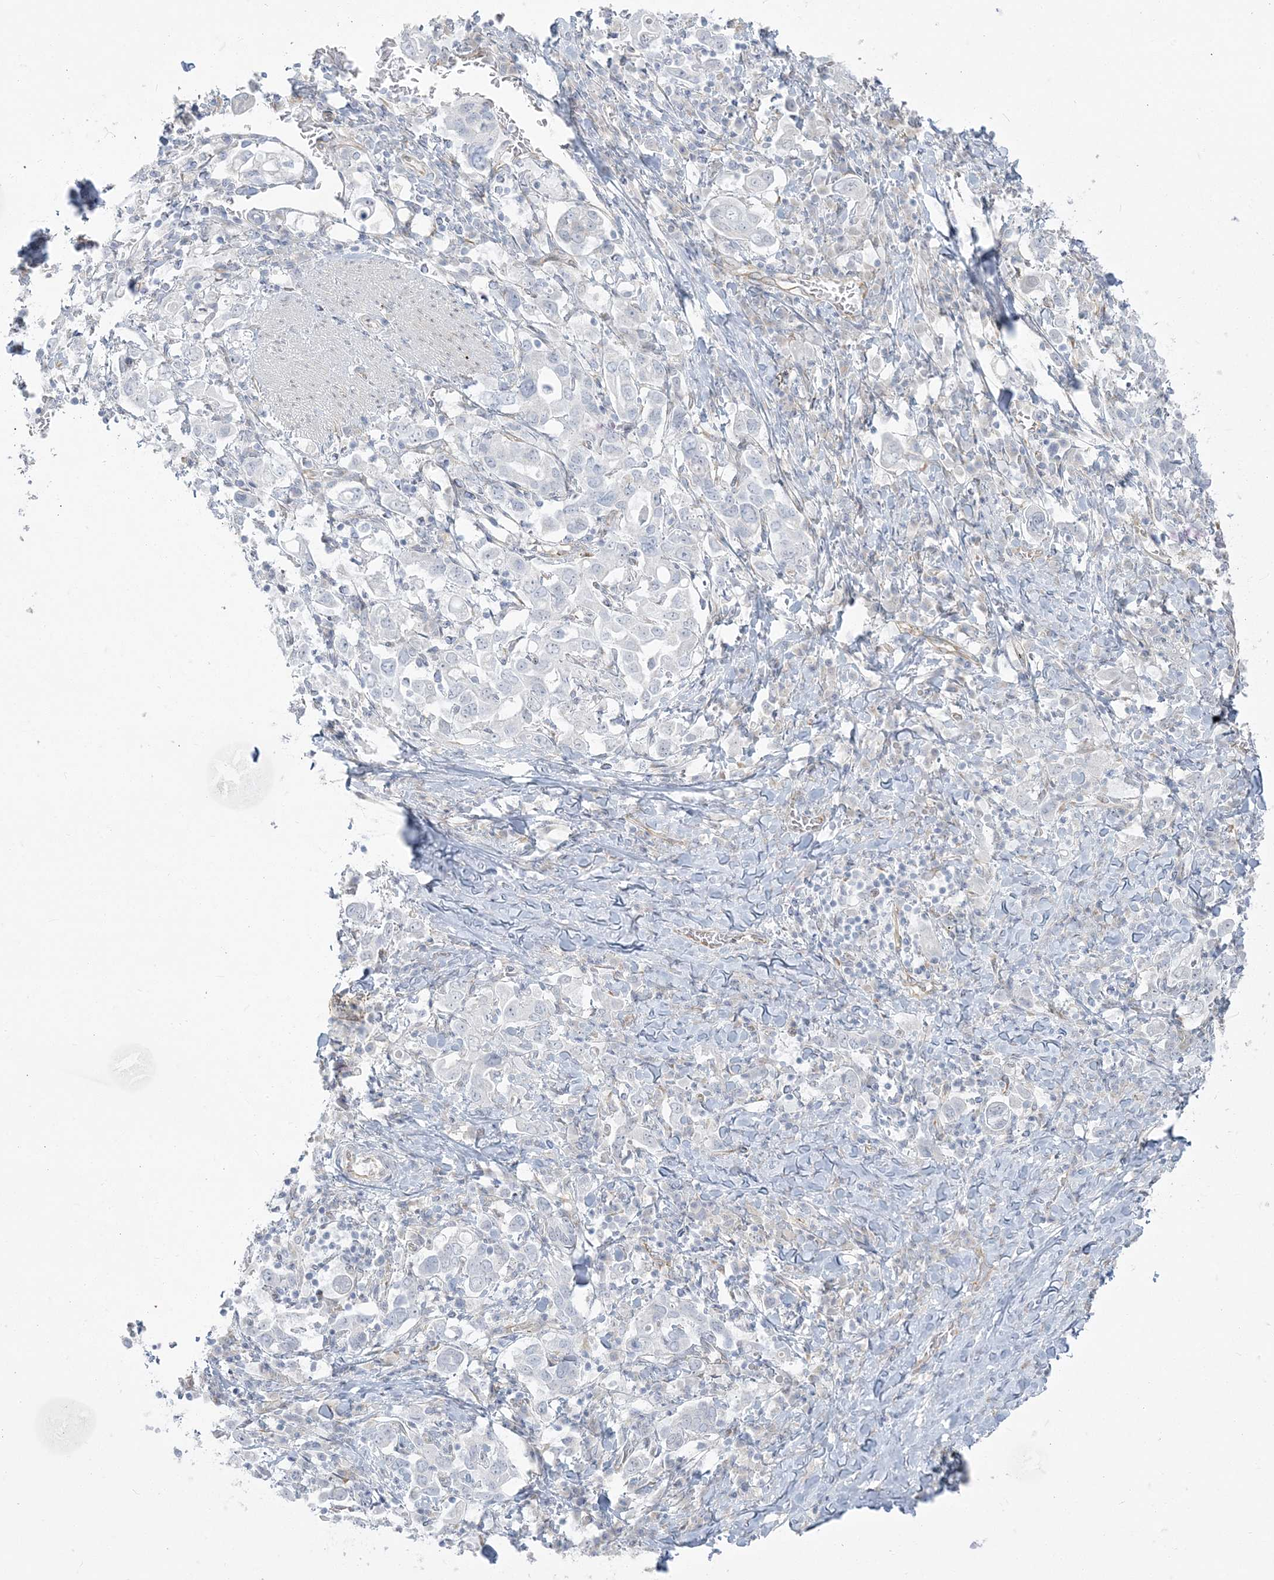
{"staining": {"intensity": "negative", "quantity": "none", "location": "none"}, "tissue": "stomach cancer", "cell_type": "Tumor cells", "image_type": "cancer", "snomed": [{"axis": "morphology", "description": "Adenocarcinoma, NOS"}, {"axis": "topography", "description": "Stomach, upper"}], "caption": "High magnification brightfield microscopy of stomach cancer stained with DAB (3,3'-diaminobenzidine) (brown) and counterstained with hematoxylin (blue): tumor cells show no significant expression. (DAB IHC visualized using brightfield microscopy, high magnification).", "gene": "ZC3H6", "patient": {"sex": "male", "age": 62}}